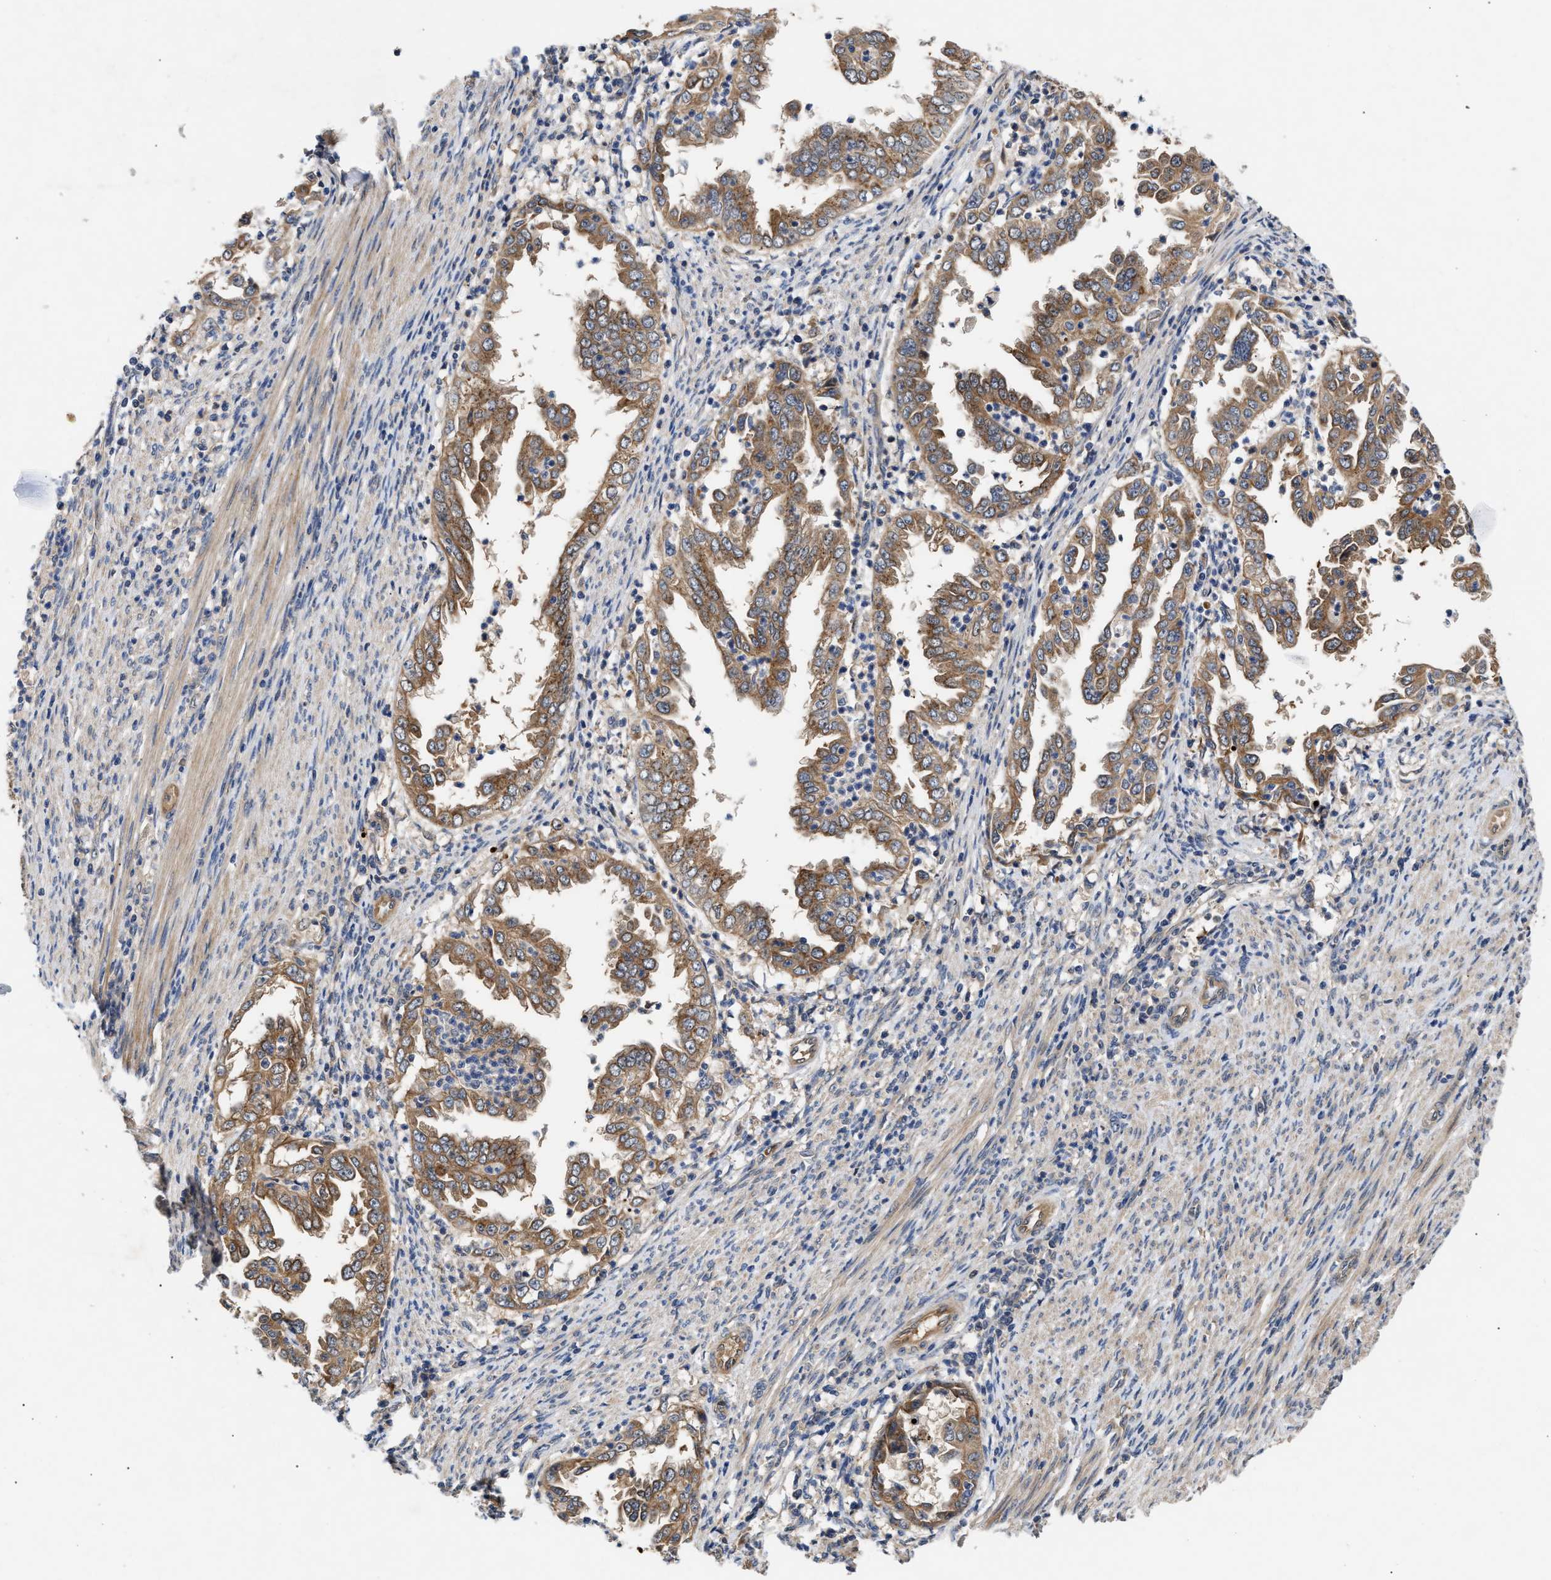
{"staining": {"intensity": "moderate", "quantity": ">75%", "location": "cytoplasmic/membranous"}, "tissue": "endometrial cancer", "cell_type": "Tumor cells", "image_type": "cancer", "snomed": [{"axis": "morphology", "description": "Adenocarcinoma, NOS"}, {"axis": "topography", "description": "Endometrium"}], "caption": "Immunohistochemistry (IHC) image of adenocarcinoma (endometrial) stained for a protein (brown), which demonstrates medium levels of moderate cytoplasmic/membranous staining in approximately >75% of tumor cells.", "gene": "CCDC146", "patient": {"sex": "female", "age": 85}}